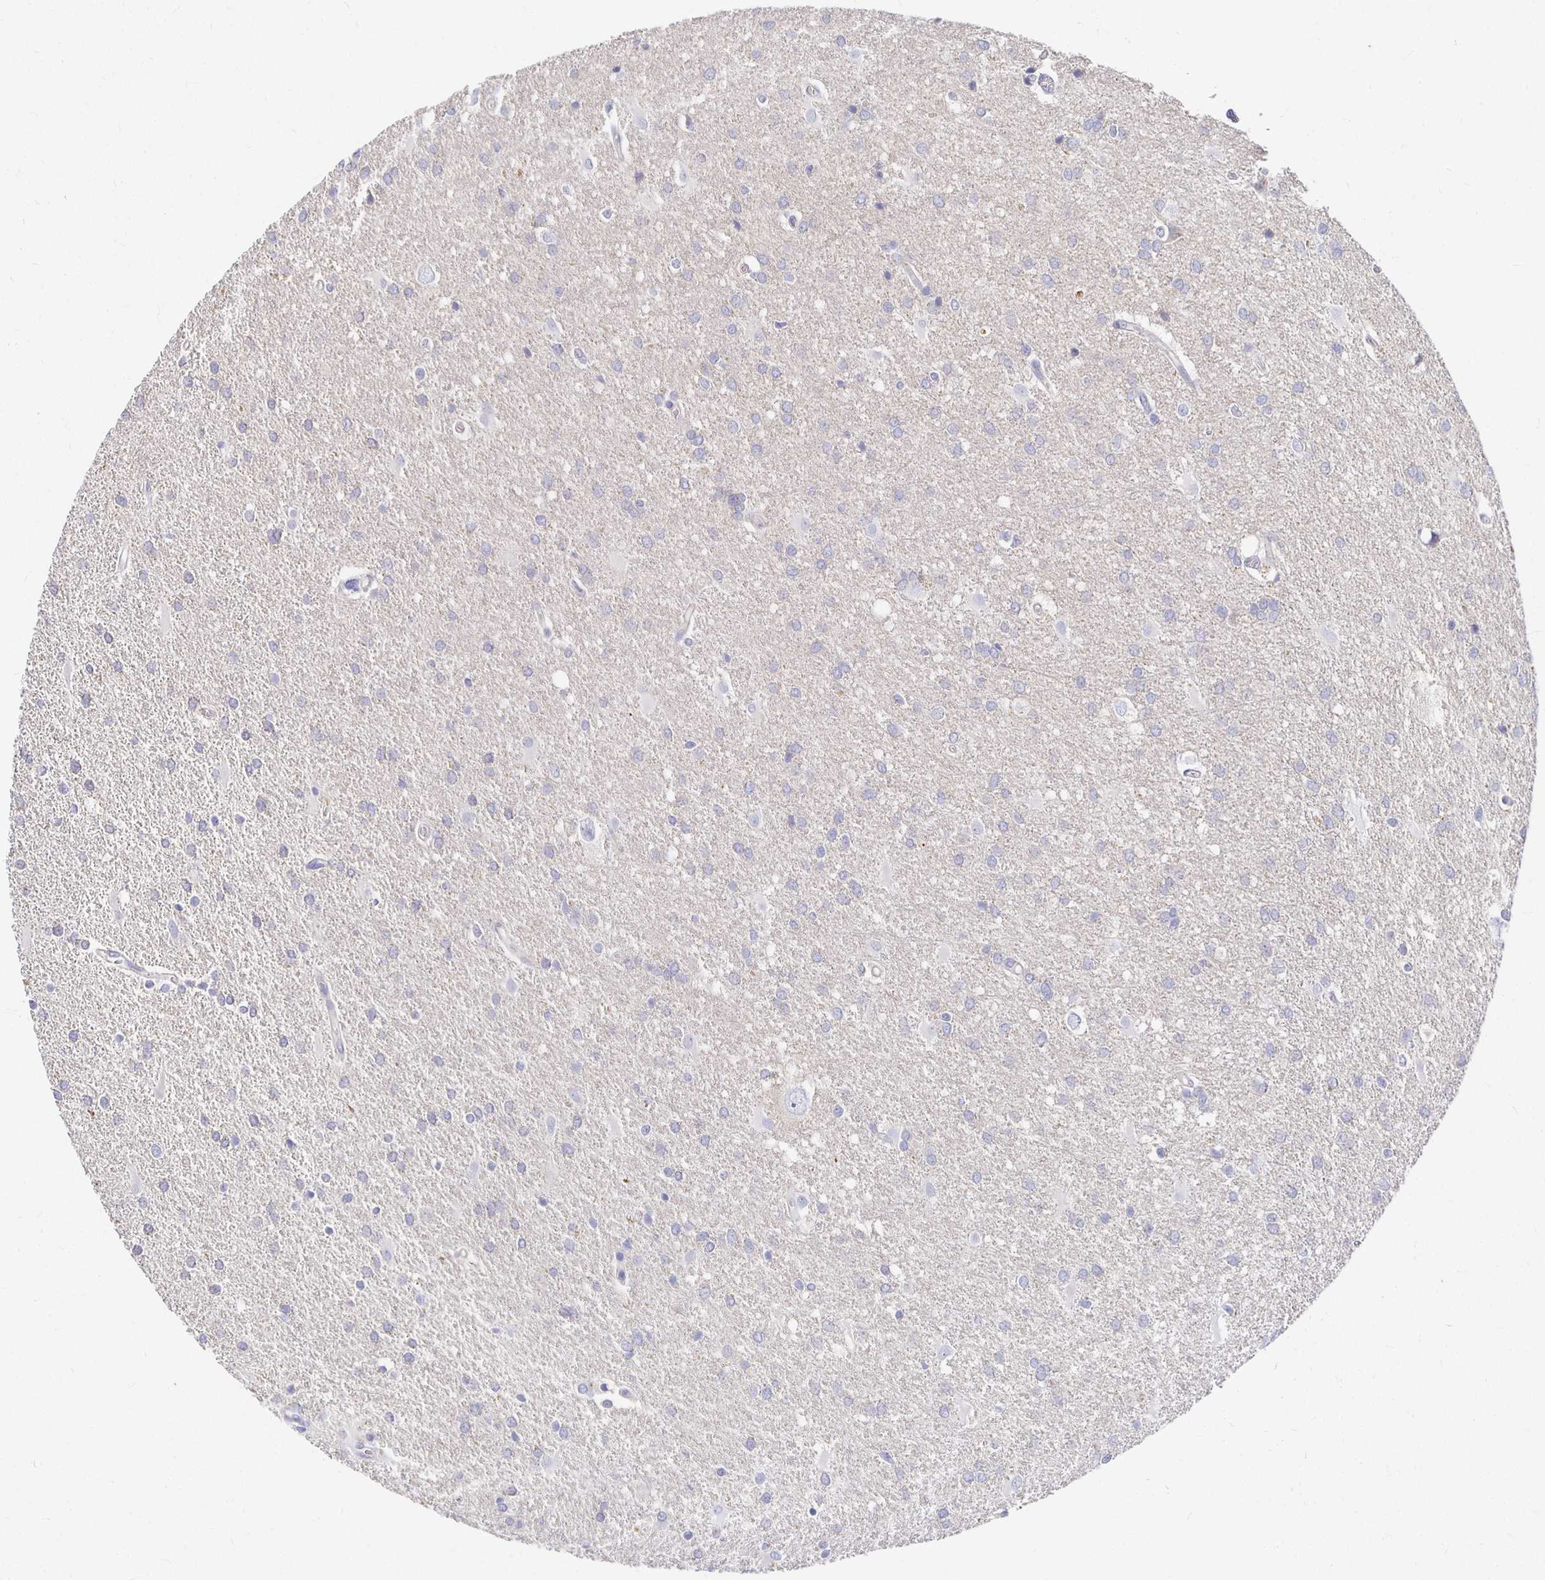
{"staining": {"intensity": "negative", "quantity": "none", "location": "none"}, "tissue": "glioma", "cell_type": "Tumor cells", "image_type": "cancer", "snomed": [{"axis": "morphology", "description": "Glioma, malignant, Low grade"}, {"axis": "topography", "description": "Brain"}], "caption": "Photomicrograph shows no protein staining in tumor cells of malignant glioma (low-grade) tissue. (DAB immunohistochemistry visualized using brightfield microscopy, high magnification).", "gene": "FKRP", "patient": {"sex": "male", "age": 66}}